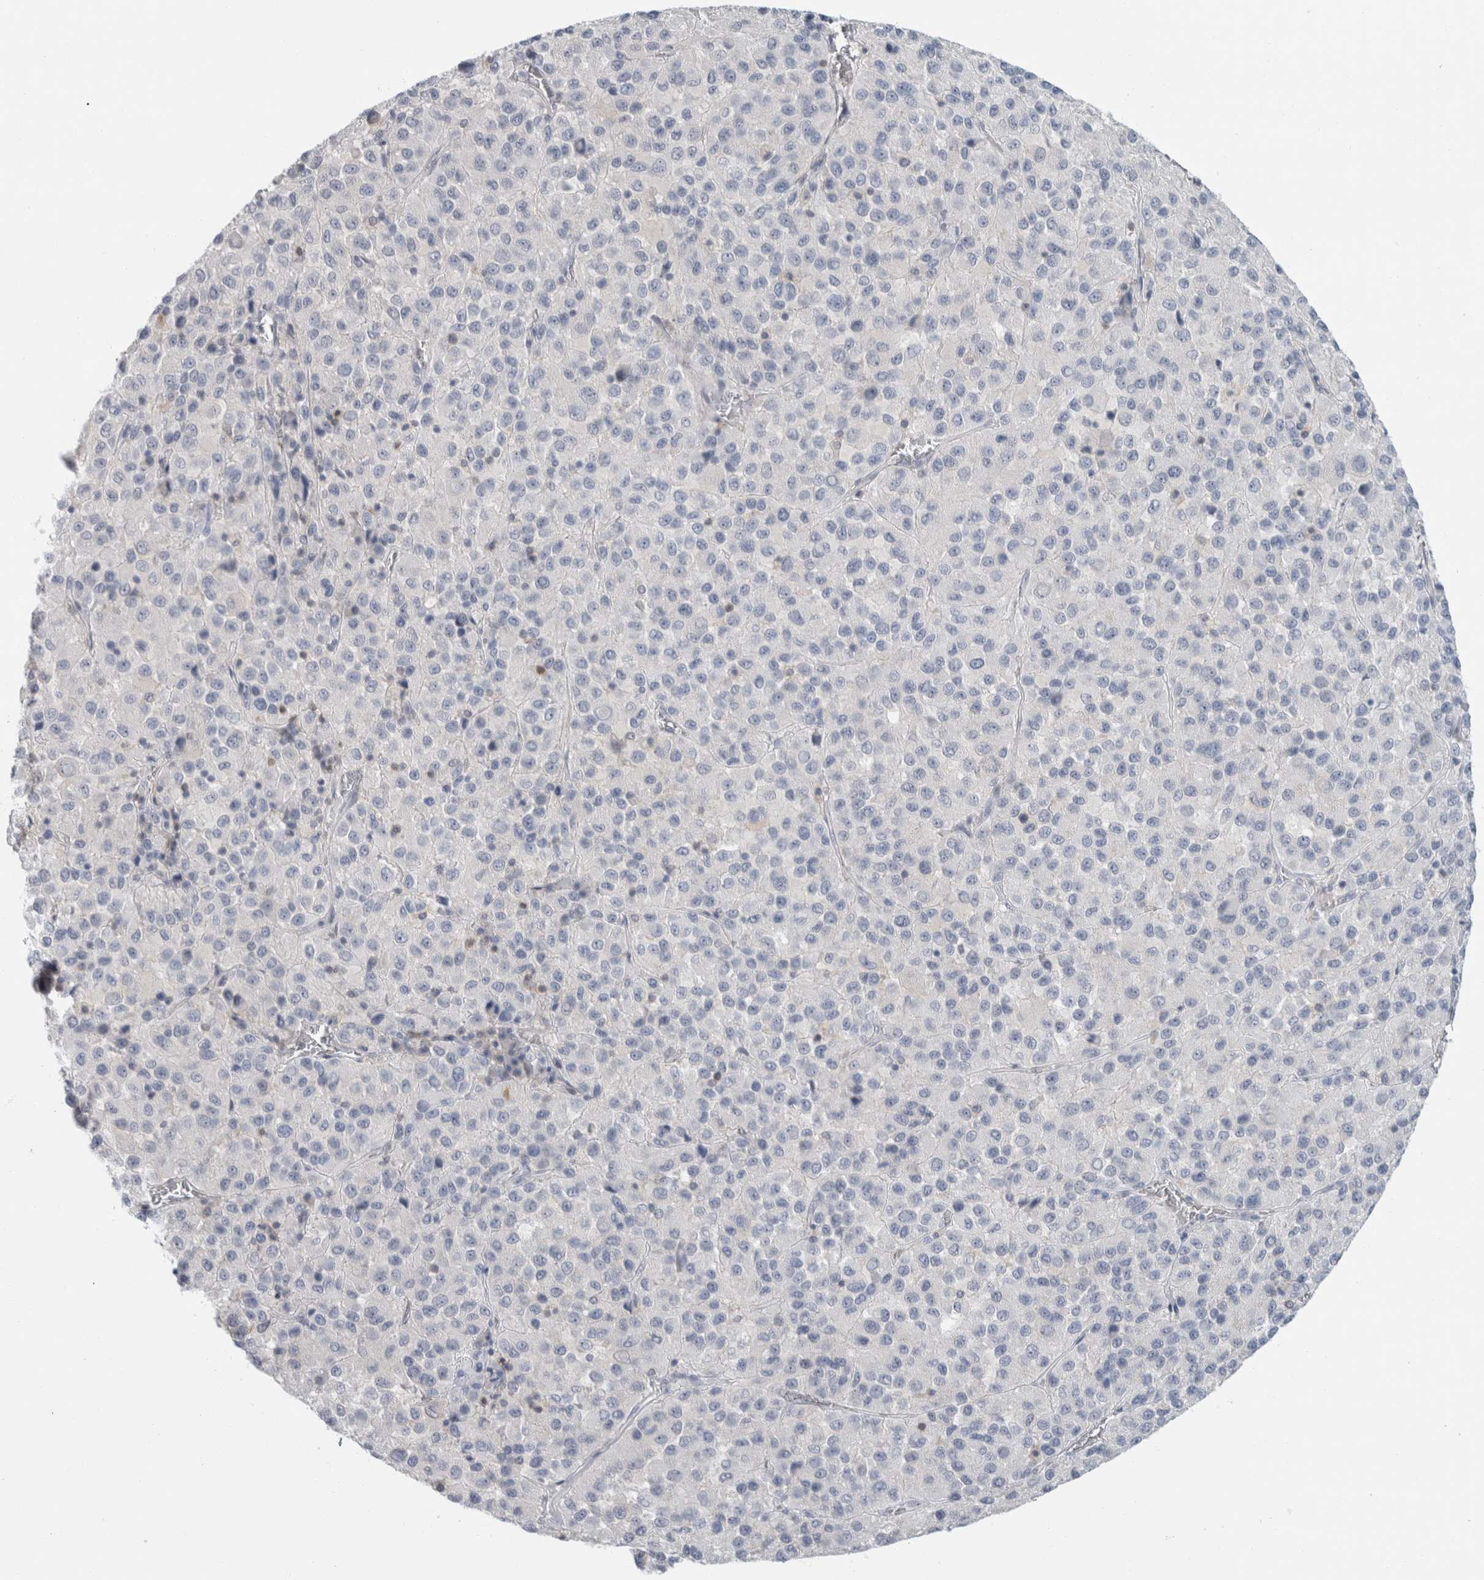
{"staining": {"intensity": "negative", "quantity": "none", "location": "none"}, "tissue": "melanoma", "cell_type": "Tumor cells", "image_type": "cancer", "snomed": [{"axis": "morphology", "description": "Malignant melanoma, Metastatic site"}, {"axis": "topography", "description": "Lung"}], "caption": "This is an immunohistochemistry (IHC) micrograph of malignant melanoma (metastatic site). There is no expression in tumor cells.", "gene": "CASP6", "patient": {"sex": "male", "age": 64}}